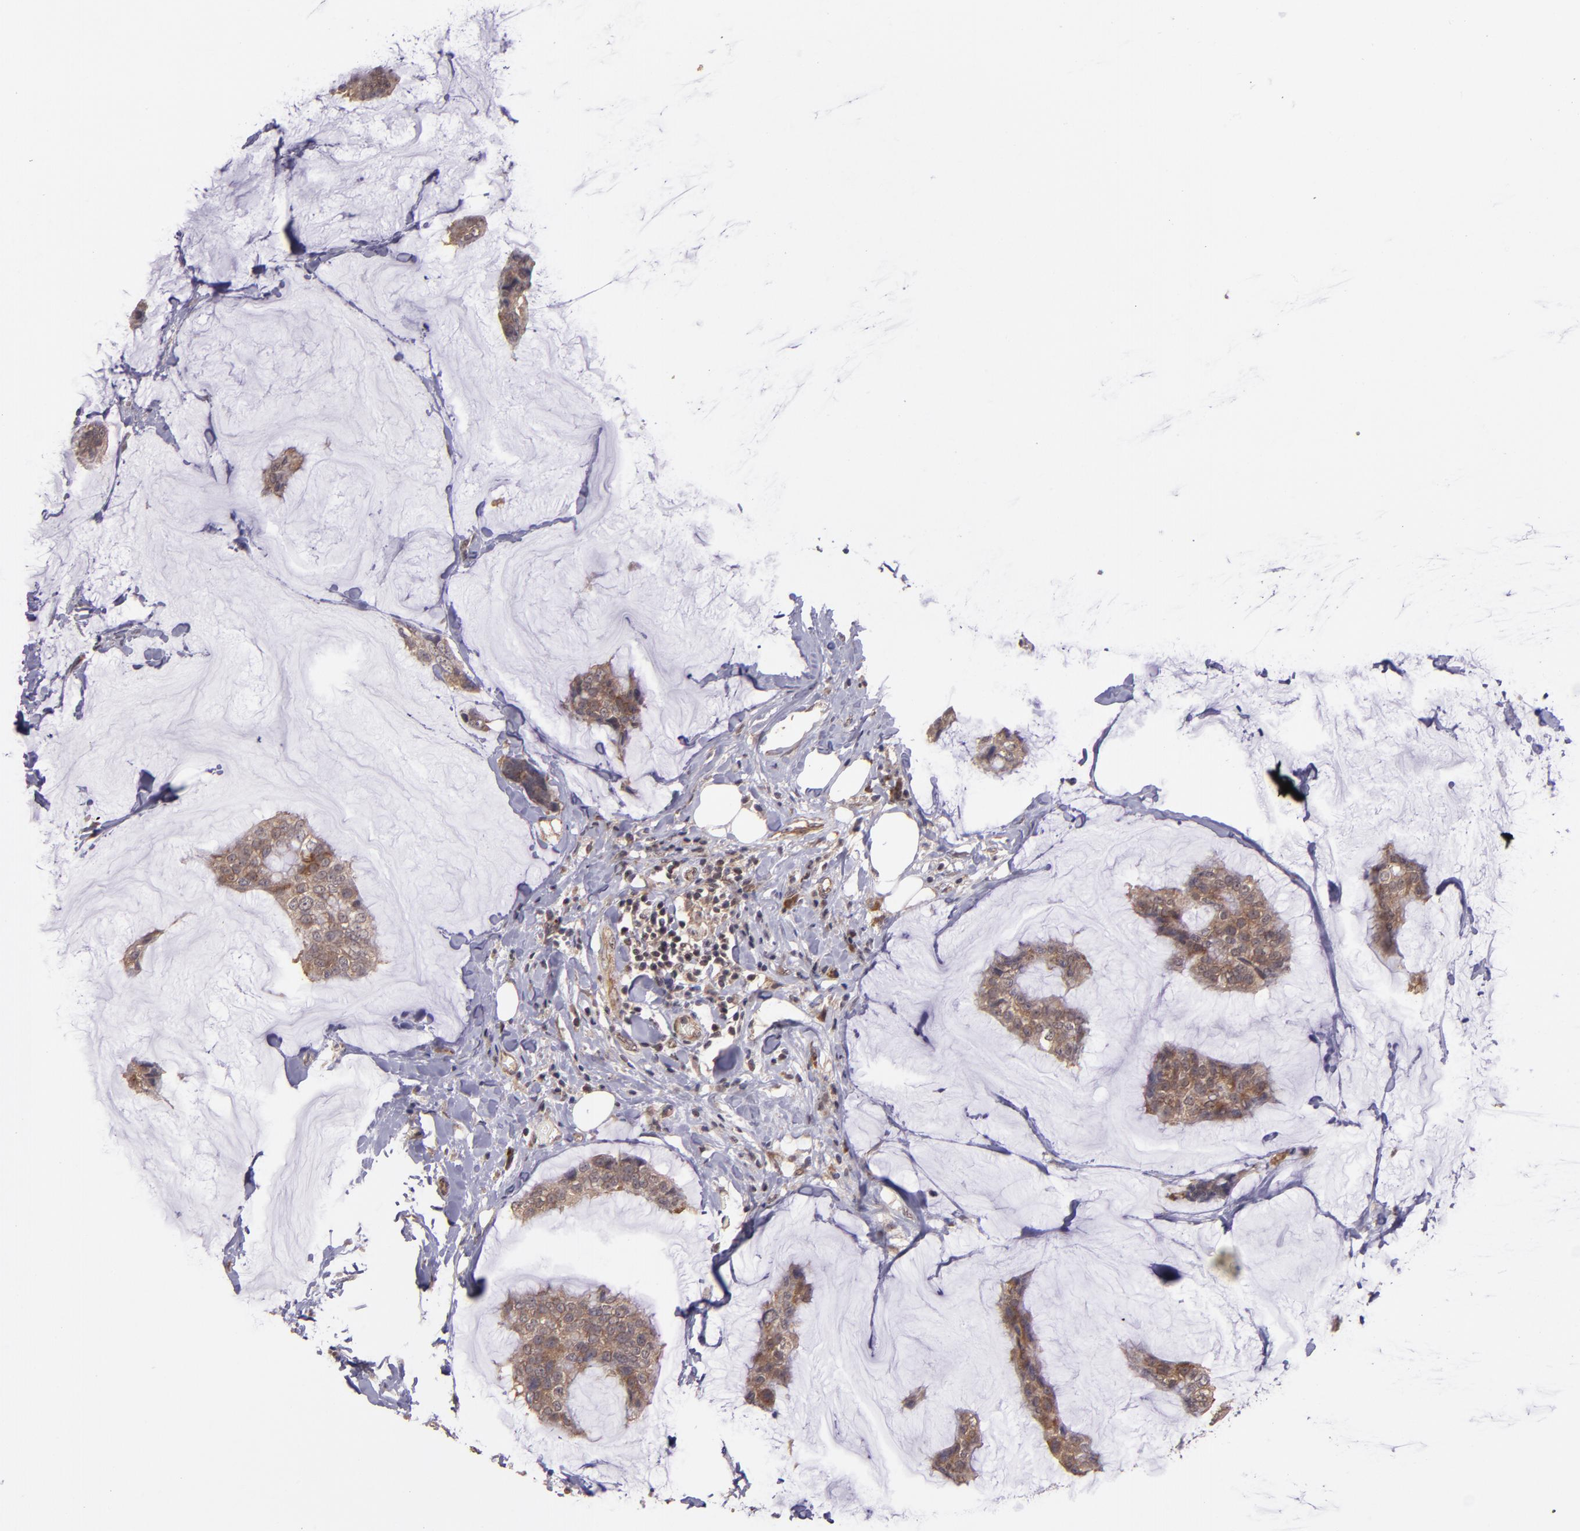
{"staining": {"intensity": "strong", "quantity": ">75%", "location": "cytoplasmic/membranous"}, "tissue": "breast cancer", "cell_type": "Tumor cells", "image_type": "cancer", "snomed": [{"axis": "morphology", "description": "Duct carcinoma"}, {"axis": "topography", "description": "Breast"}], "caption": "A histopathology image of breast cancer stained for a protein displays strong cytoplasmic/membranous brown staining in tumor cells.", "gene": "USP51", "patient": {"sex": "female", "age": 93}}